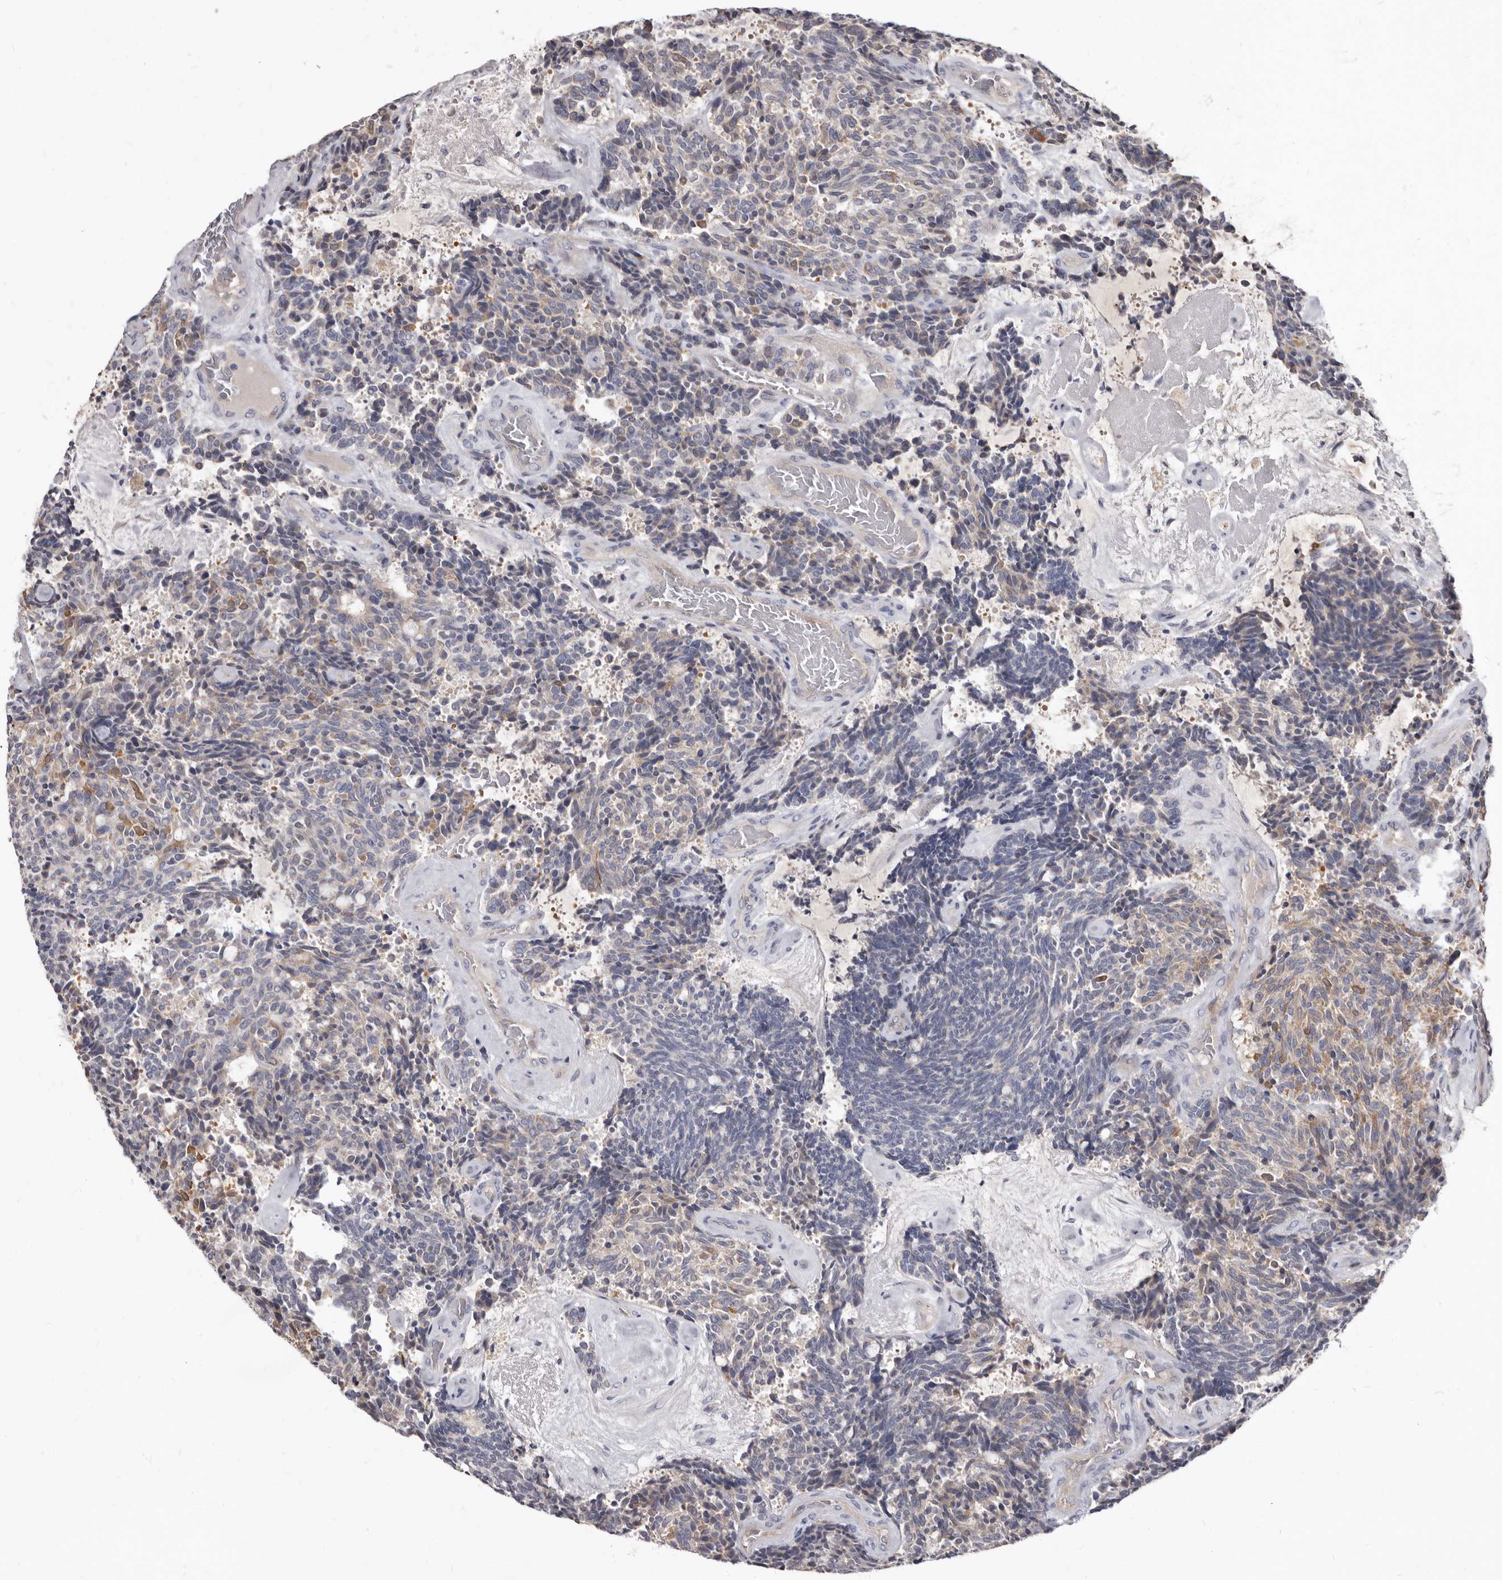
{"staining": {"intensity": "weak", "quantity": "25%-75%", "location": "cytoplasmic/membranous"}, "tissue": "carcinoid", "cell_type": "Tumor cells", "image_type": "cancer", "snomed": [{"axis": "morphology", "description": "Carcinoid, malignant, NOS"}, {"axis": "topography", "description": "Pancreas"}], "caption": "An immunohistochemistry (IHC) image of tumor tissue is shown. Protein staining in brown labels weak cytoplasmic/membranous positivity in carcinoid within tumor cells.", "gene": "FMO2", "patient": {"sex": "female", "age": 54}}